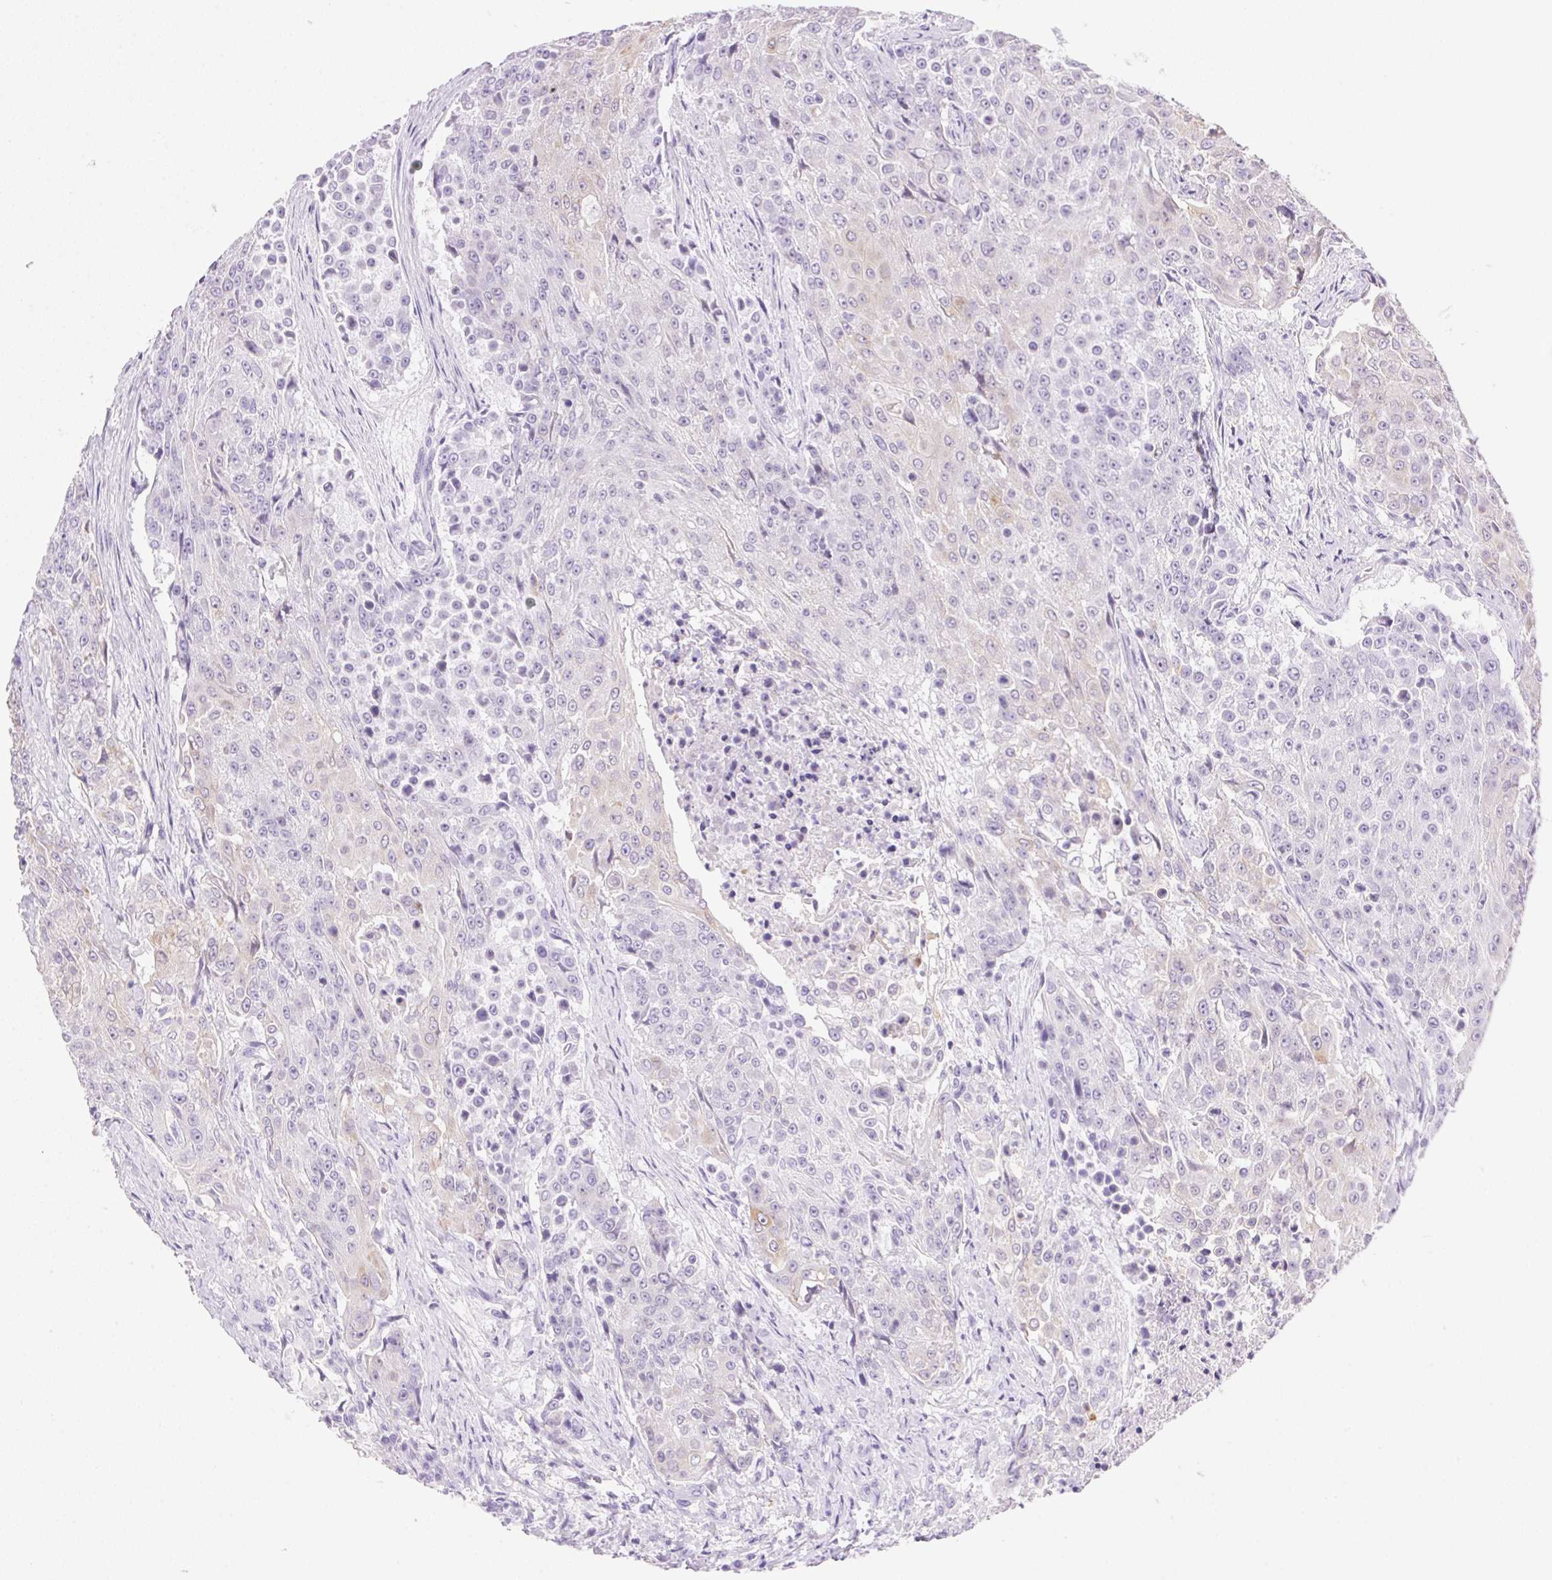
{"staining": {"intensity": "weak", "quantity": "<25%", "location": "cytoplasmic/membranous"}, "tissue": "urothelial cancer", "cell_type": "Tumor cells", "image_type": "cancer", "snomed": [{"axis": "morphology", "description": "Urothelial carcinoma, High grade"}, {"axis": "topography", "description": "Urinary bladder"}], "caption": "Immunohistochemistry of human urothelial cancer displays no staining in tumor cells.", "gene": "DHCR24", "patient": {"sex": "female", "age": 63}}